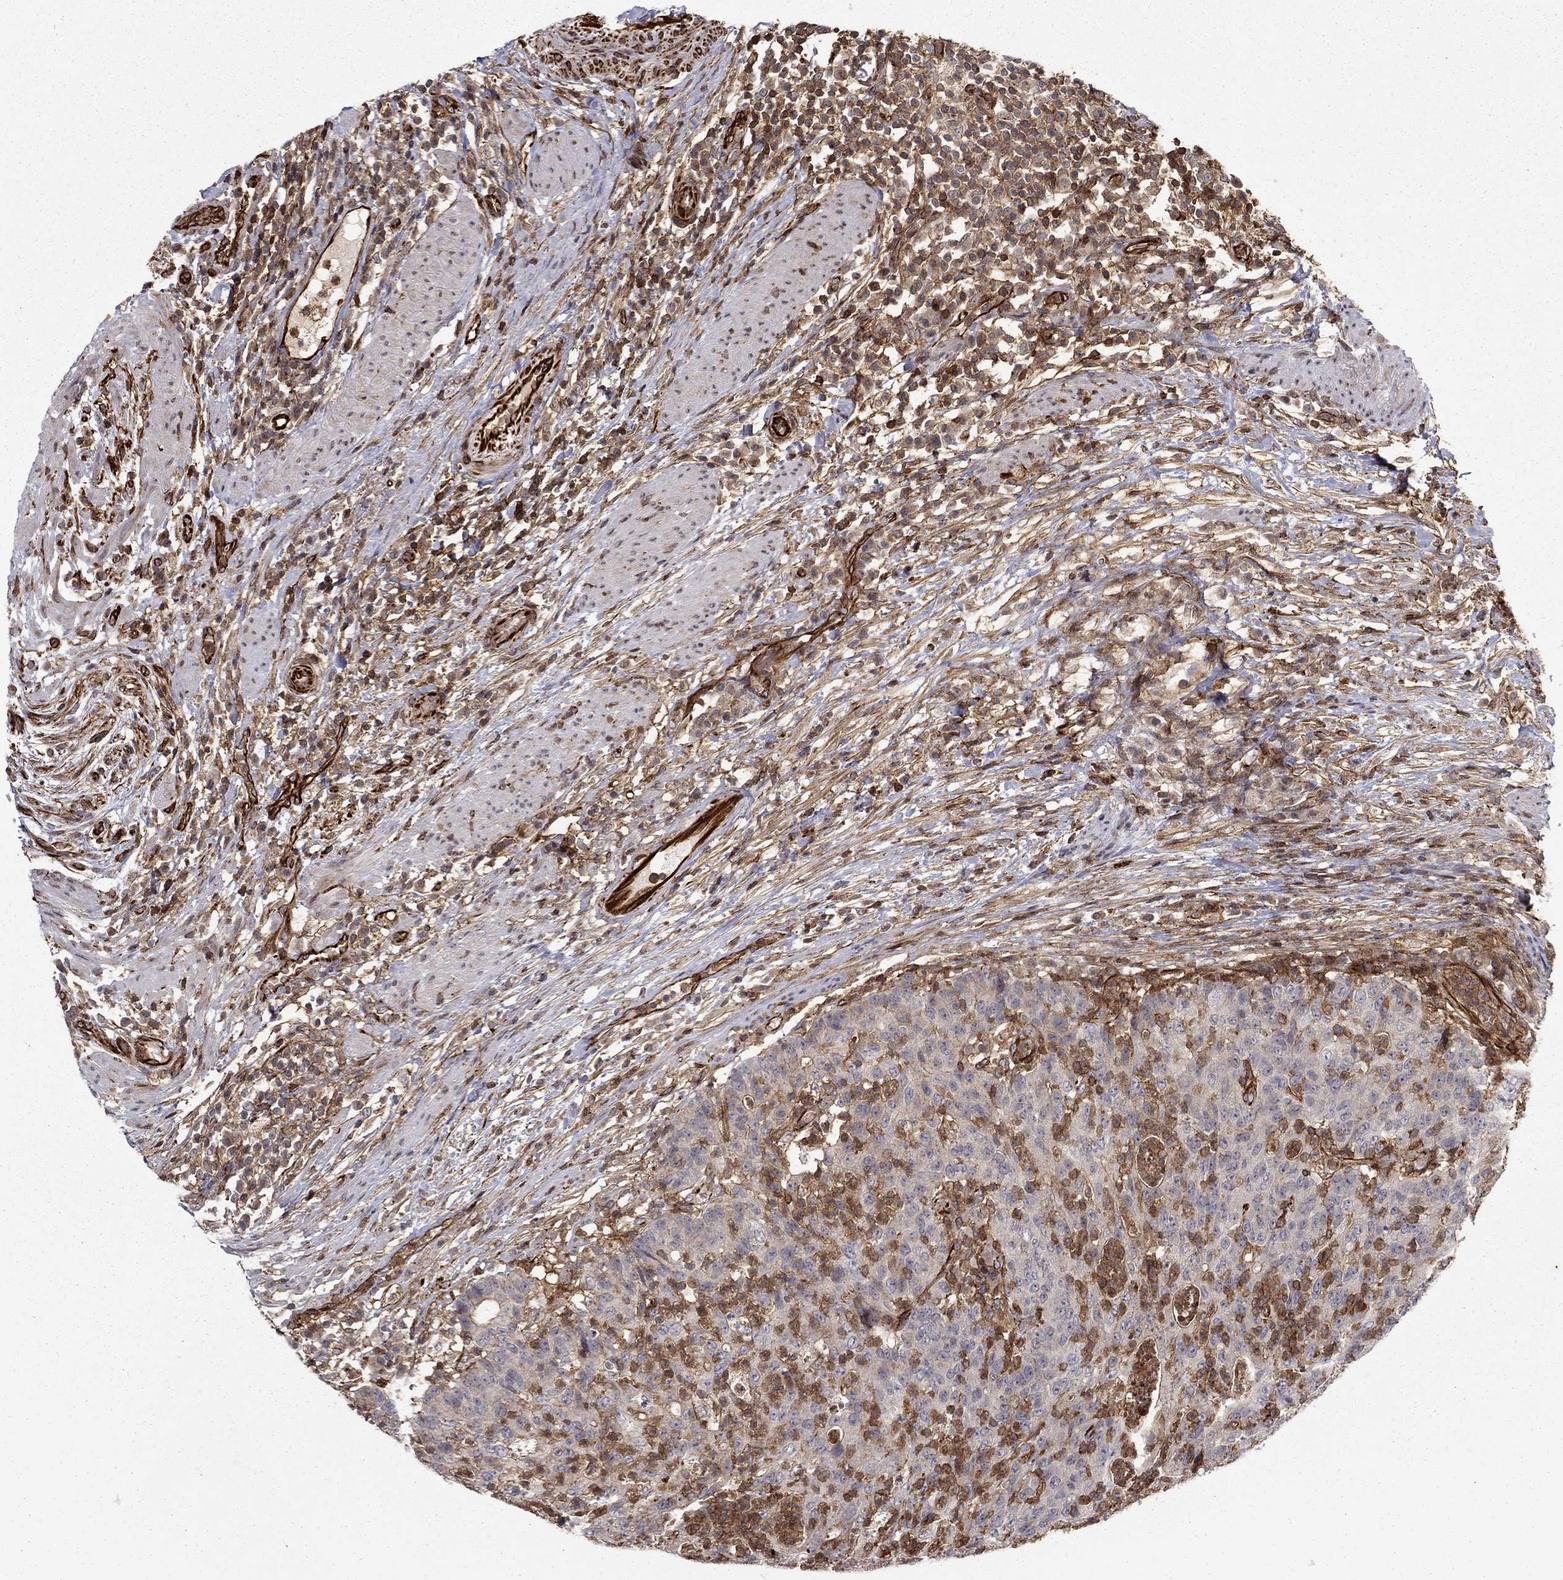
{"staining": {"intensity": "negative", "quantity": "none", "location": "none"}, "tissue": "colorectal cancer", "cell_type": "Tumor cells", "image_type": "cancer", "snomed": [{"axis": "morphology", "description": "Adenocarcinoma, NOS"}, {"axis": "topography", "description": "Colon"}], "caption": "DAB (3,3'-diaminobenzidine) immunohistochemical staining of colorectal cancer demonstrates no significant positivity in tumor cells.", "gene": "ADM", "patient": {"sex": "male", "age": 70}}